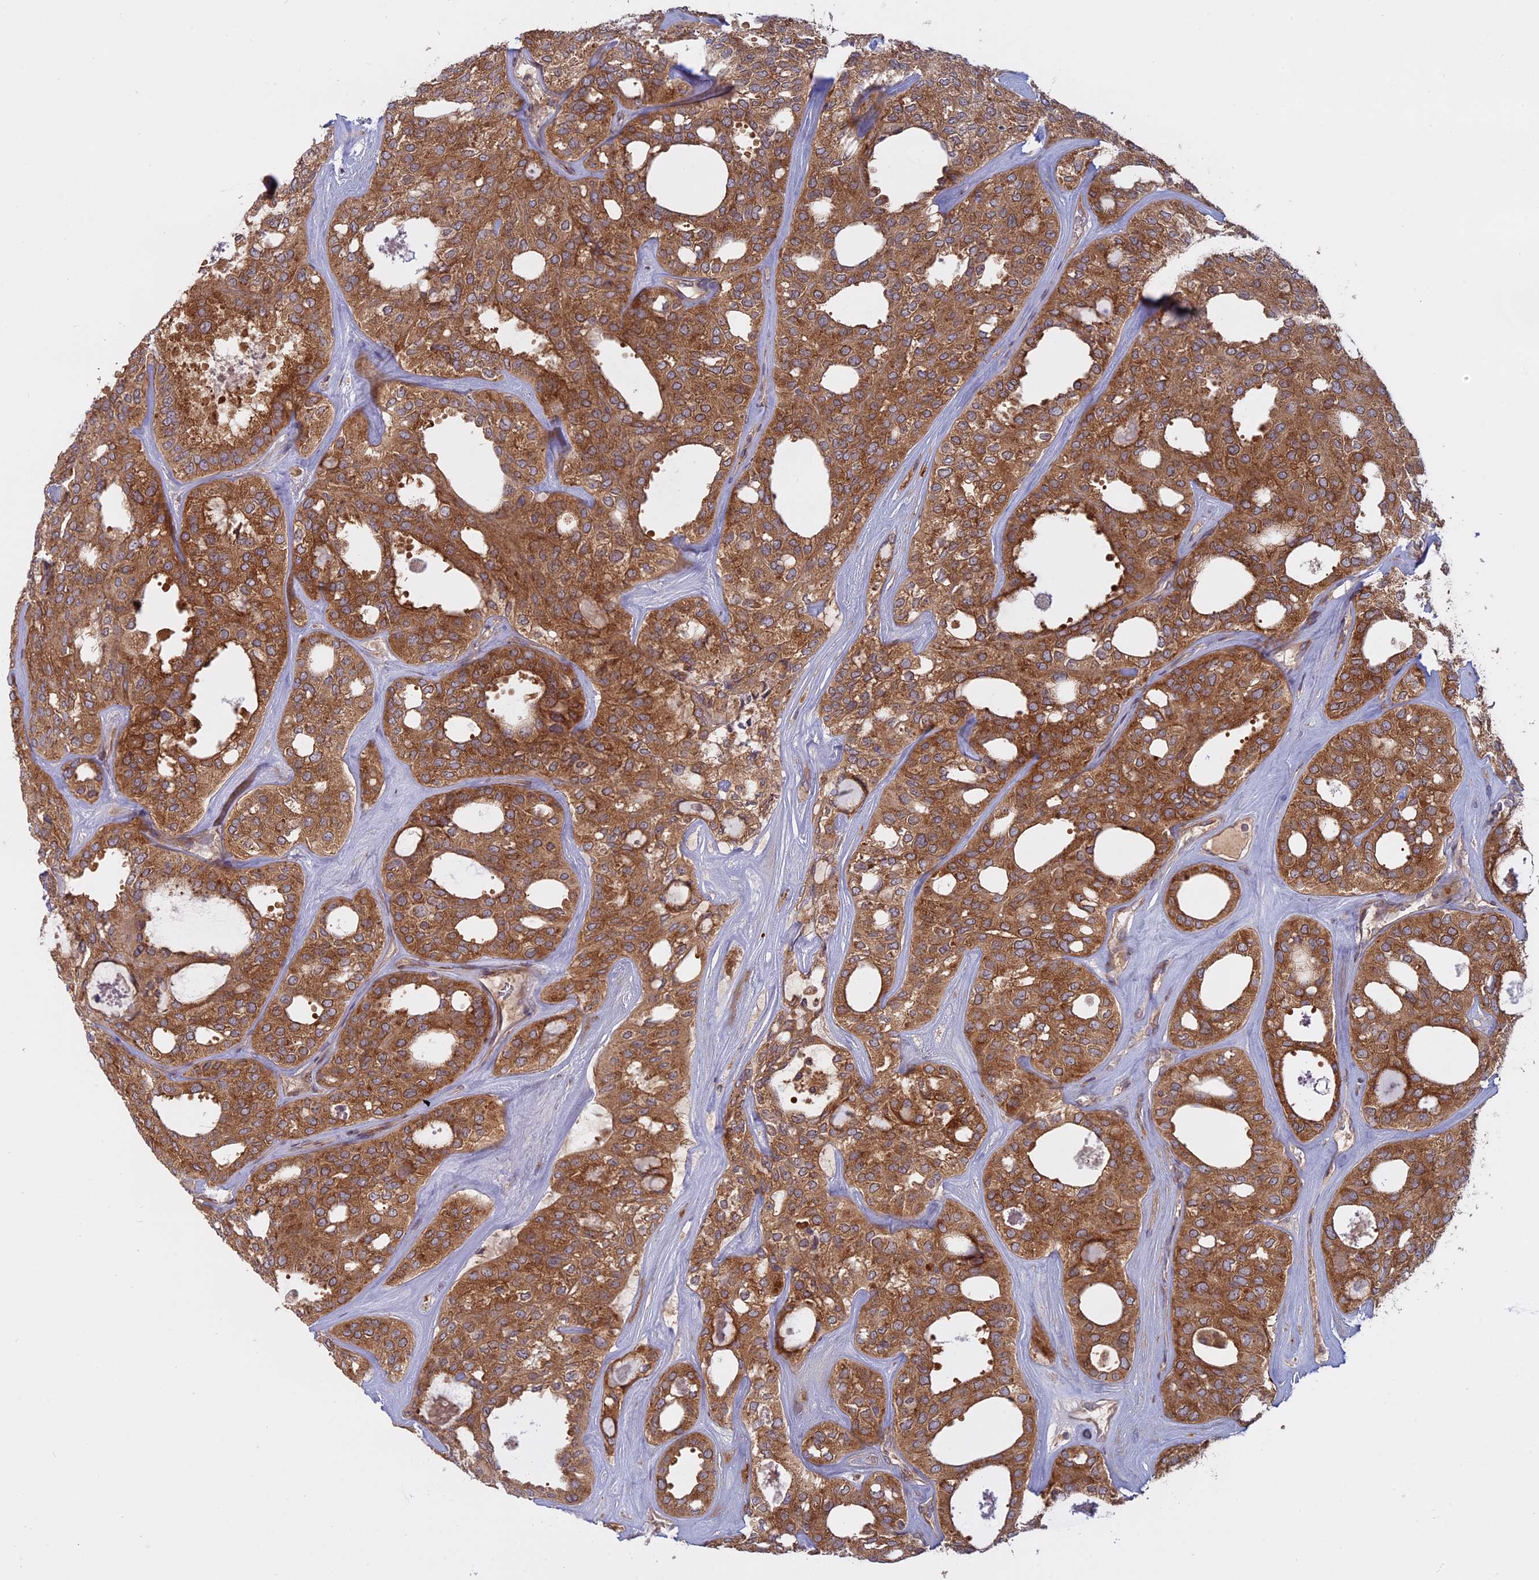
{"staining": {"intensity": "moderate", "quantity": ">75%", "location": "cytoplasmic/membranous"}, "tissue": "thyroid cancer", "cell_type": "Tumor cells", "image_type": "cancer", "snomed": [{"axis": "morphology", "description": "Follicular adenoma carcinoma, NOS"}, {"axis": "topography", "description": "Thyroid gland"}], "caption": "This photomicrograph reveals thyroid follicular adenoma carcinoma stained with IHC to label a protein in brown. The cytoplasmic/membranous of tumor cells show moderate positivity for the protein. Nuclei are counter-stained blue.", "gene": "TMEM208", "patient": {"sex": "male", "age": 75}}